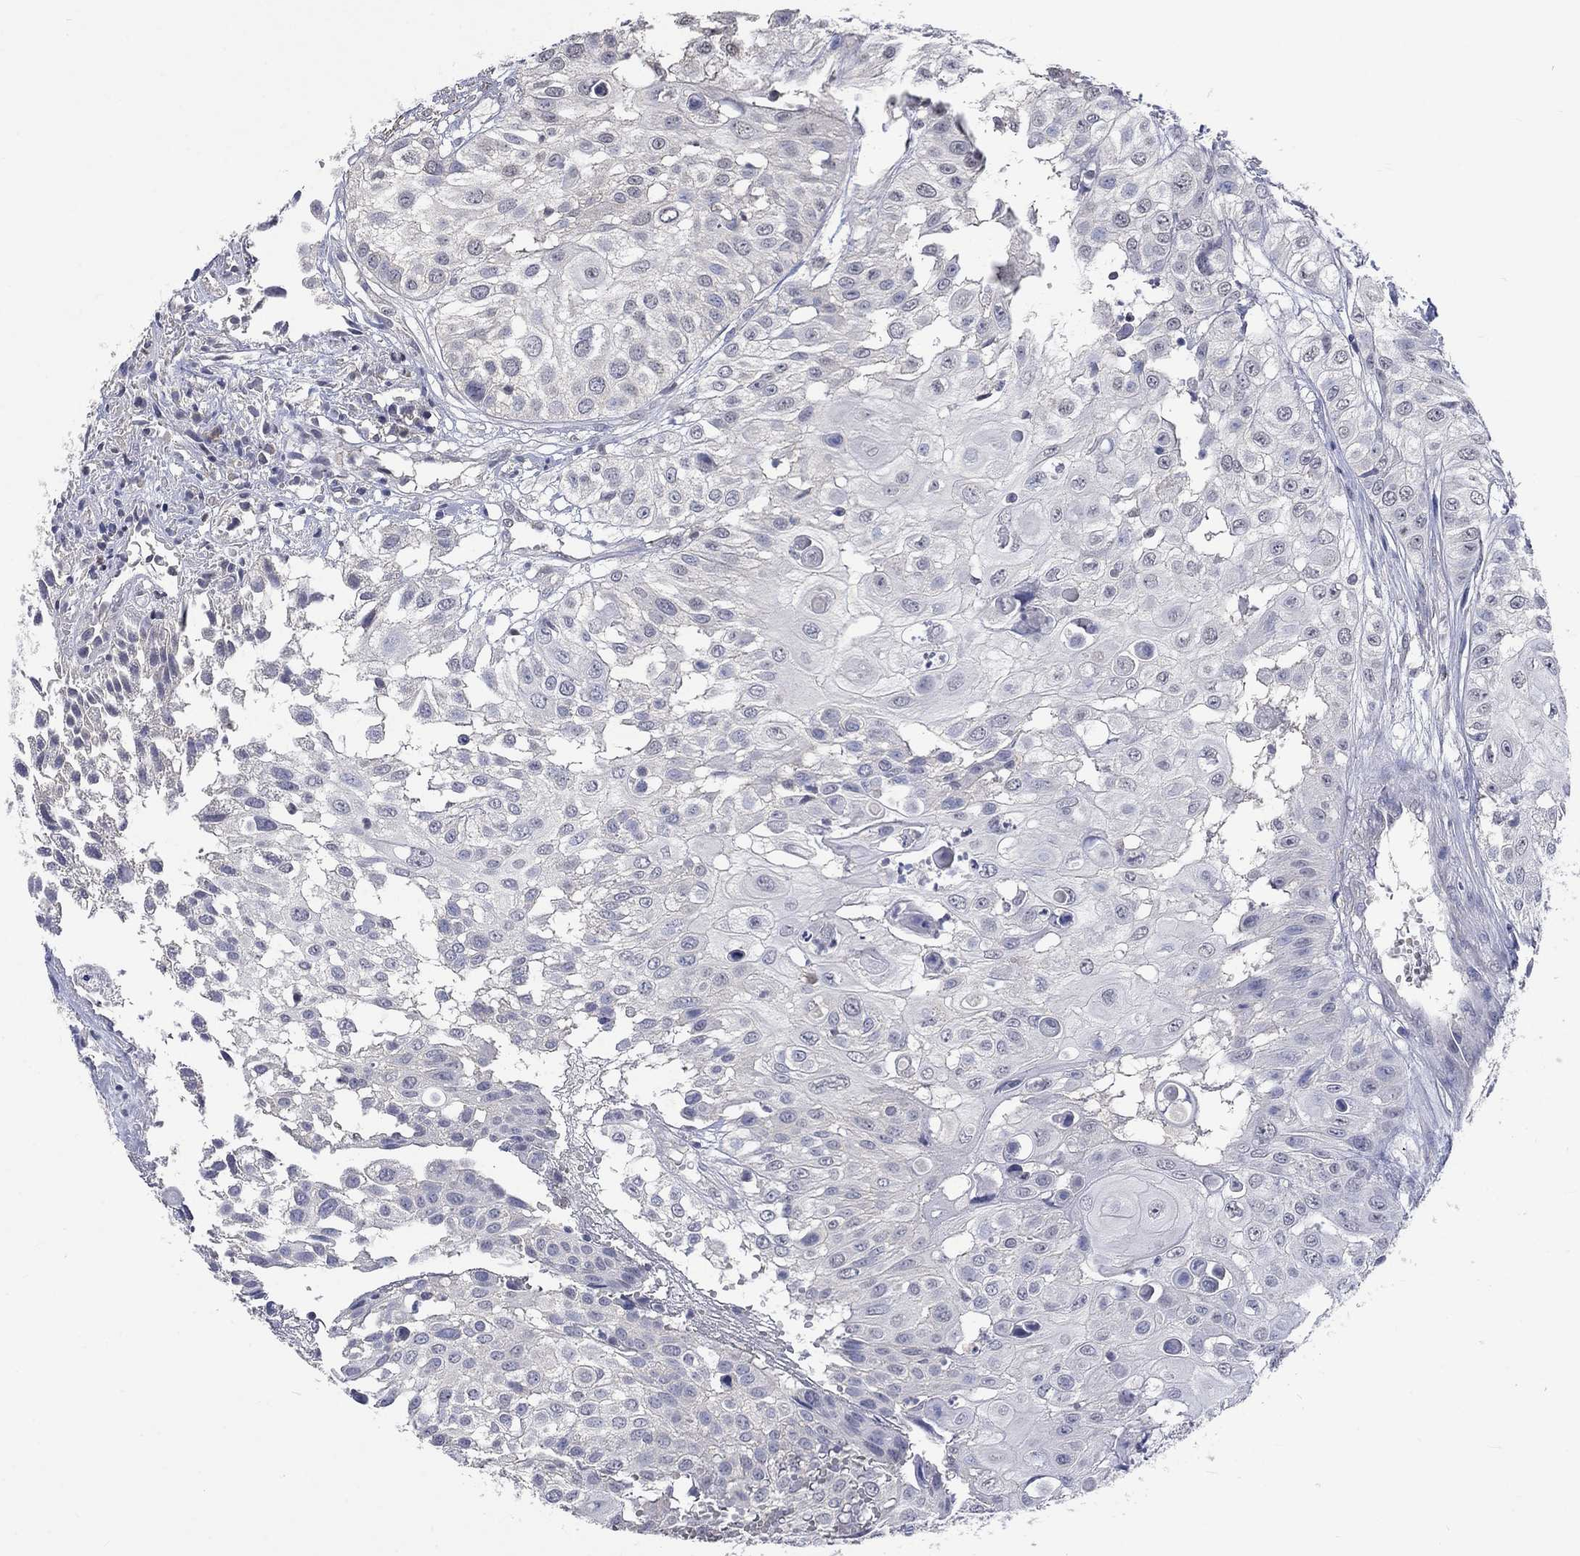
{"staining": {"intensity": "negative", "quantity": "none", "location": "none"}, "tissue": "urothelial cancer", "cell_type": "Tumor cells", "image_type": "cancer", "snomed": [{"axis": "morphology", "description": "Urothelial carcinoma, High grade"}, {"axis": "topography", "description": "Urinary bladder"}], "caption": "Immunohistochemistry photomicrograph of neoplastic tissue: urothelial carcinoma (high-grade) stained with DAB shows no significant protein expression in tumor cells.", "gene": "ZBTB18", "patient": {"sex": "female", "age": 79}}